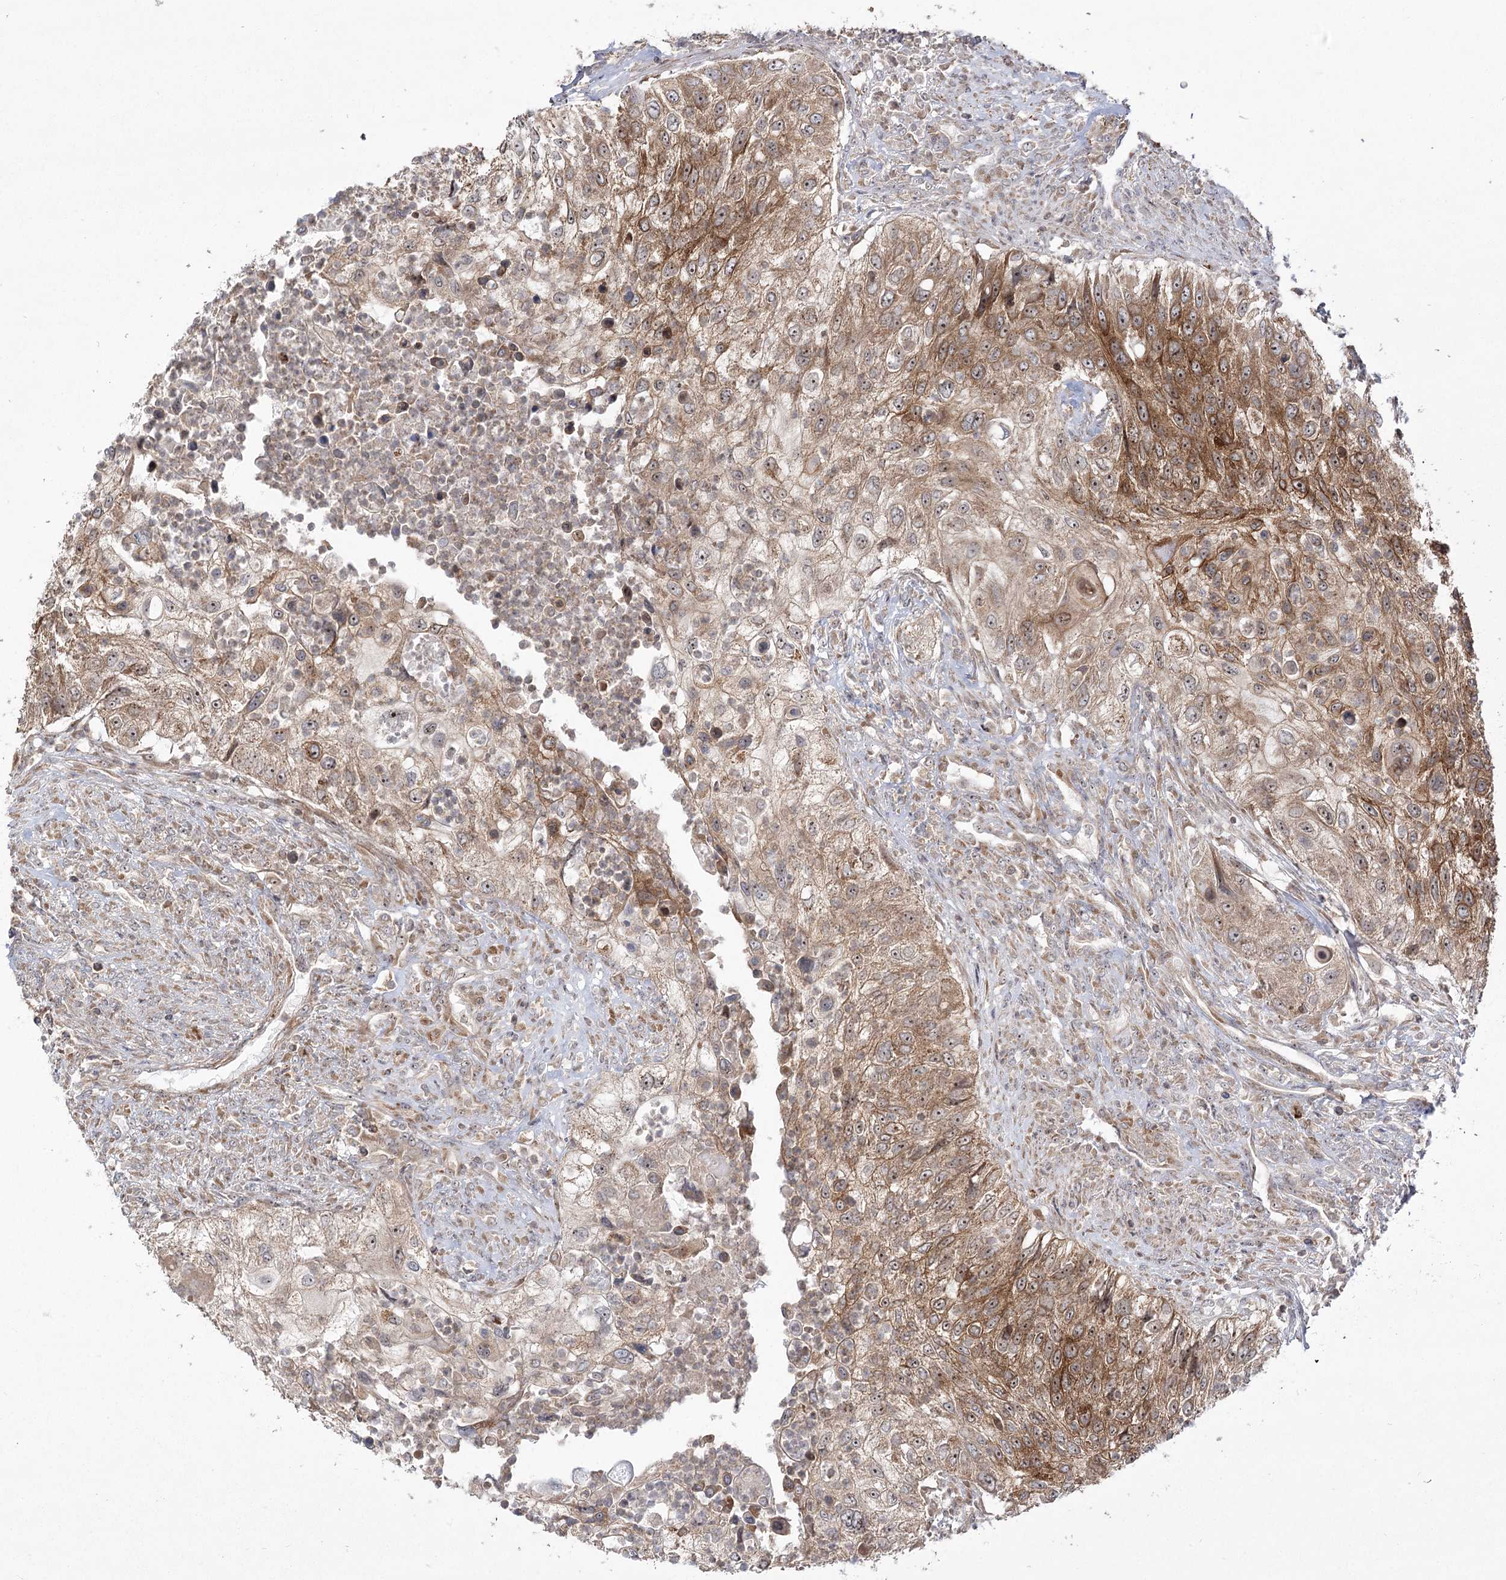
{"staining": {"intensity": "moderate", "quantity": ">75%", "location": "cytoplasmic/membranous"}, "tissue": "urothelial cancer", "cell_type": "Tumor cells", "image_type": "cancer", "snomed": [{"axis": "morphology", "description": "Urothelial carcinoma, High grade"}, {"axis": "topography", "description": "Urinary bladder"}], "caption": "Immunohistochemistry (IHC) of human urothelial carcinoma (high-grade) demonstrates medium levels of moderate cytoplasmic/membranous staining in approximately >75% of tumor cells.", "gene": "SYTL1", "patient": {"sex": "female", "age": 60}}